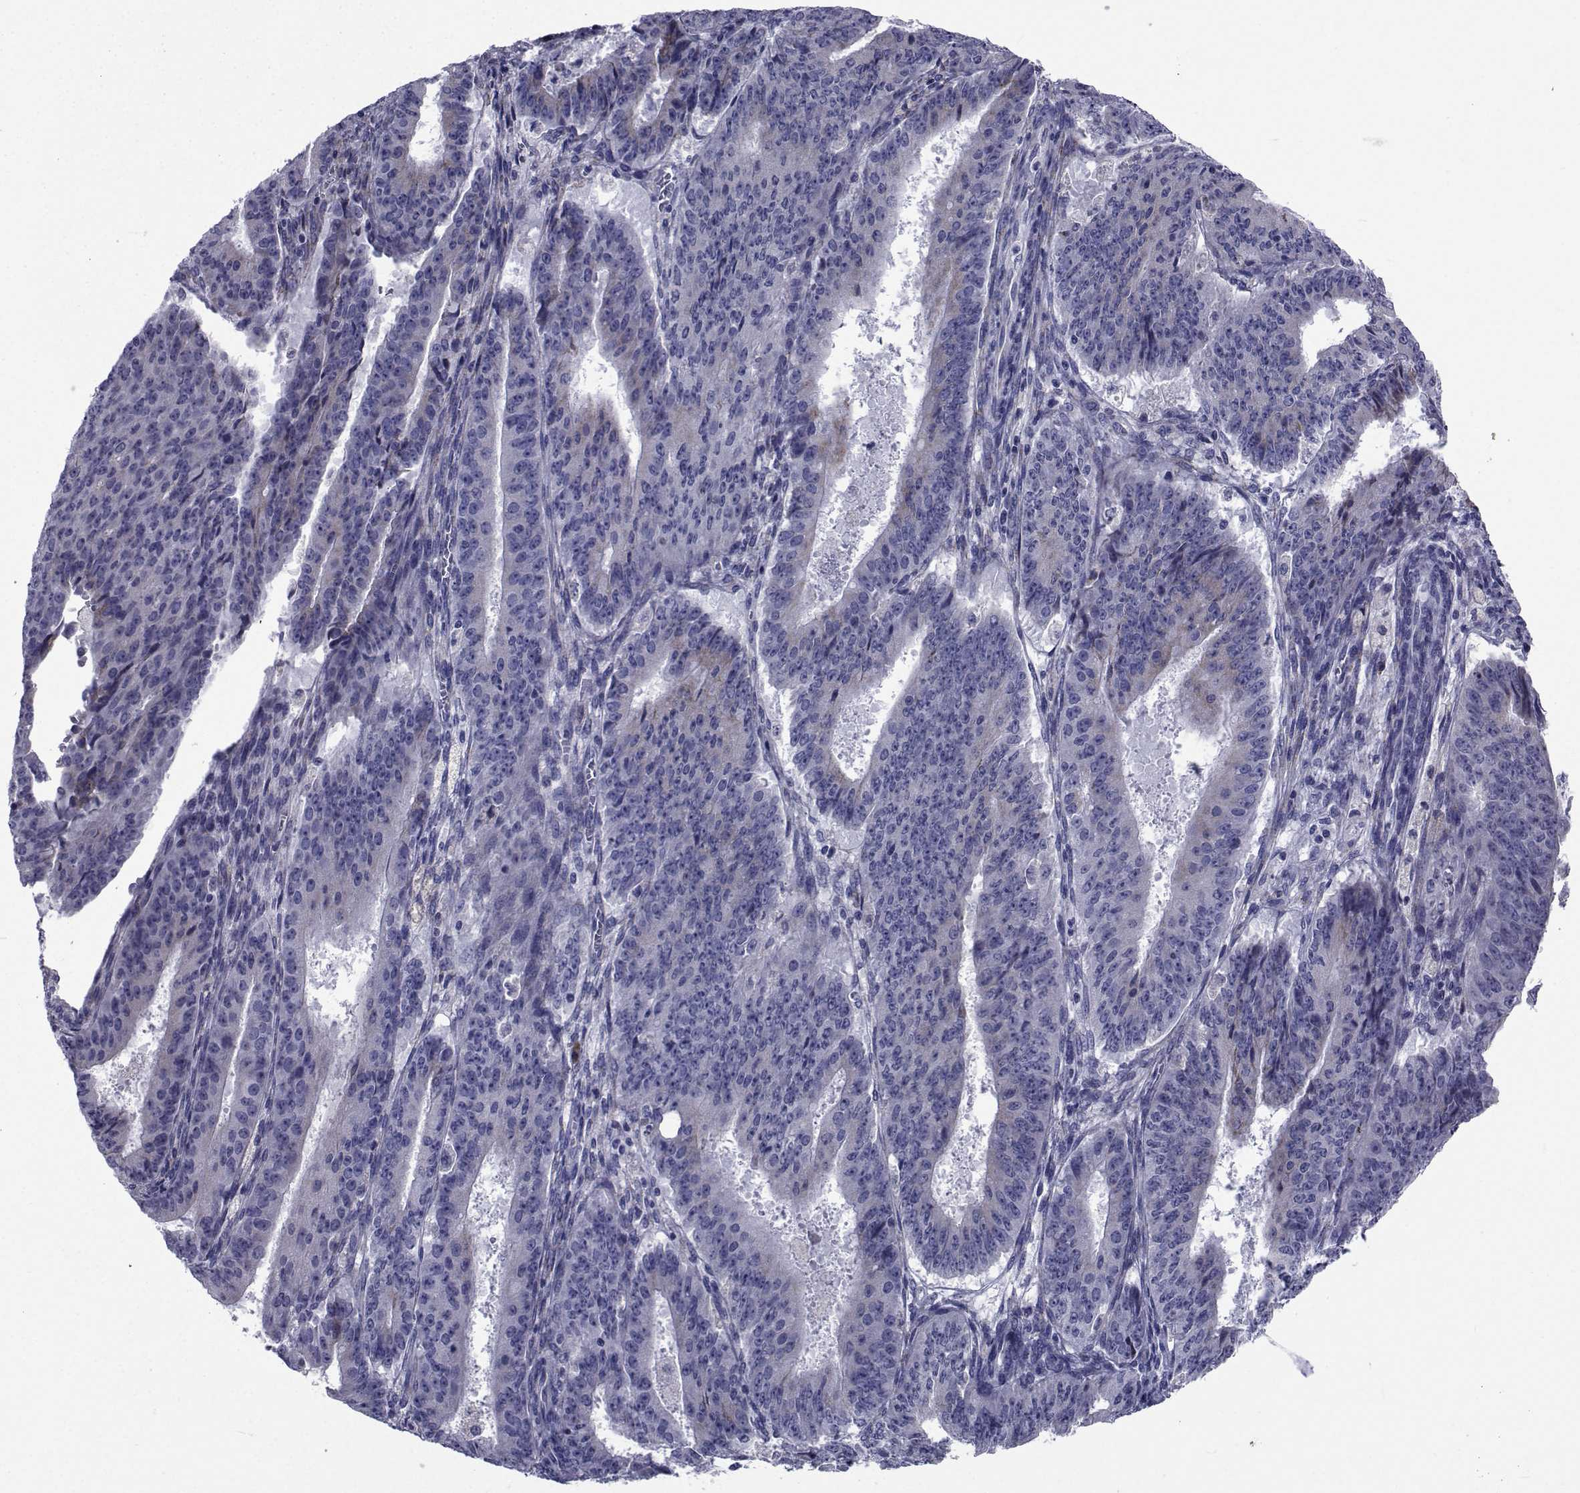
{"staining": {"intensity": "weak", "quantity": "<25%", "location": "cytoplasmic/membranous"}, "tissue": "ovarian cancer", "cell_type": "Tumor cells", "image_type": "cancer", "snomed": [{"axis": "morphology", "description": "Carcinoma, endometroid"}, {"axis": "topography", "description": "Ovary"}], "caption": "There is no significant expression in tumor cells of endometroid carcinoma (ovarian).", "gene": "ROPN1", "patient": {"sex": "female", "age": 42}}